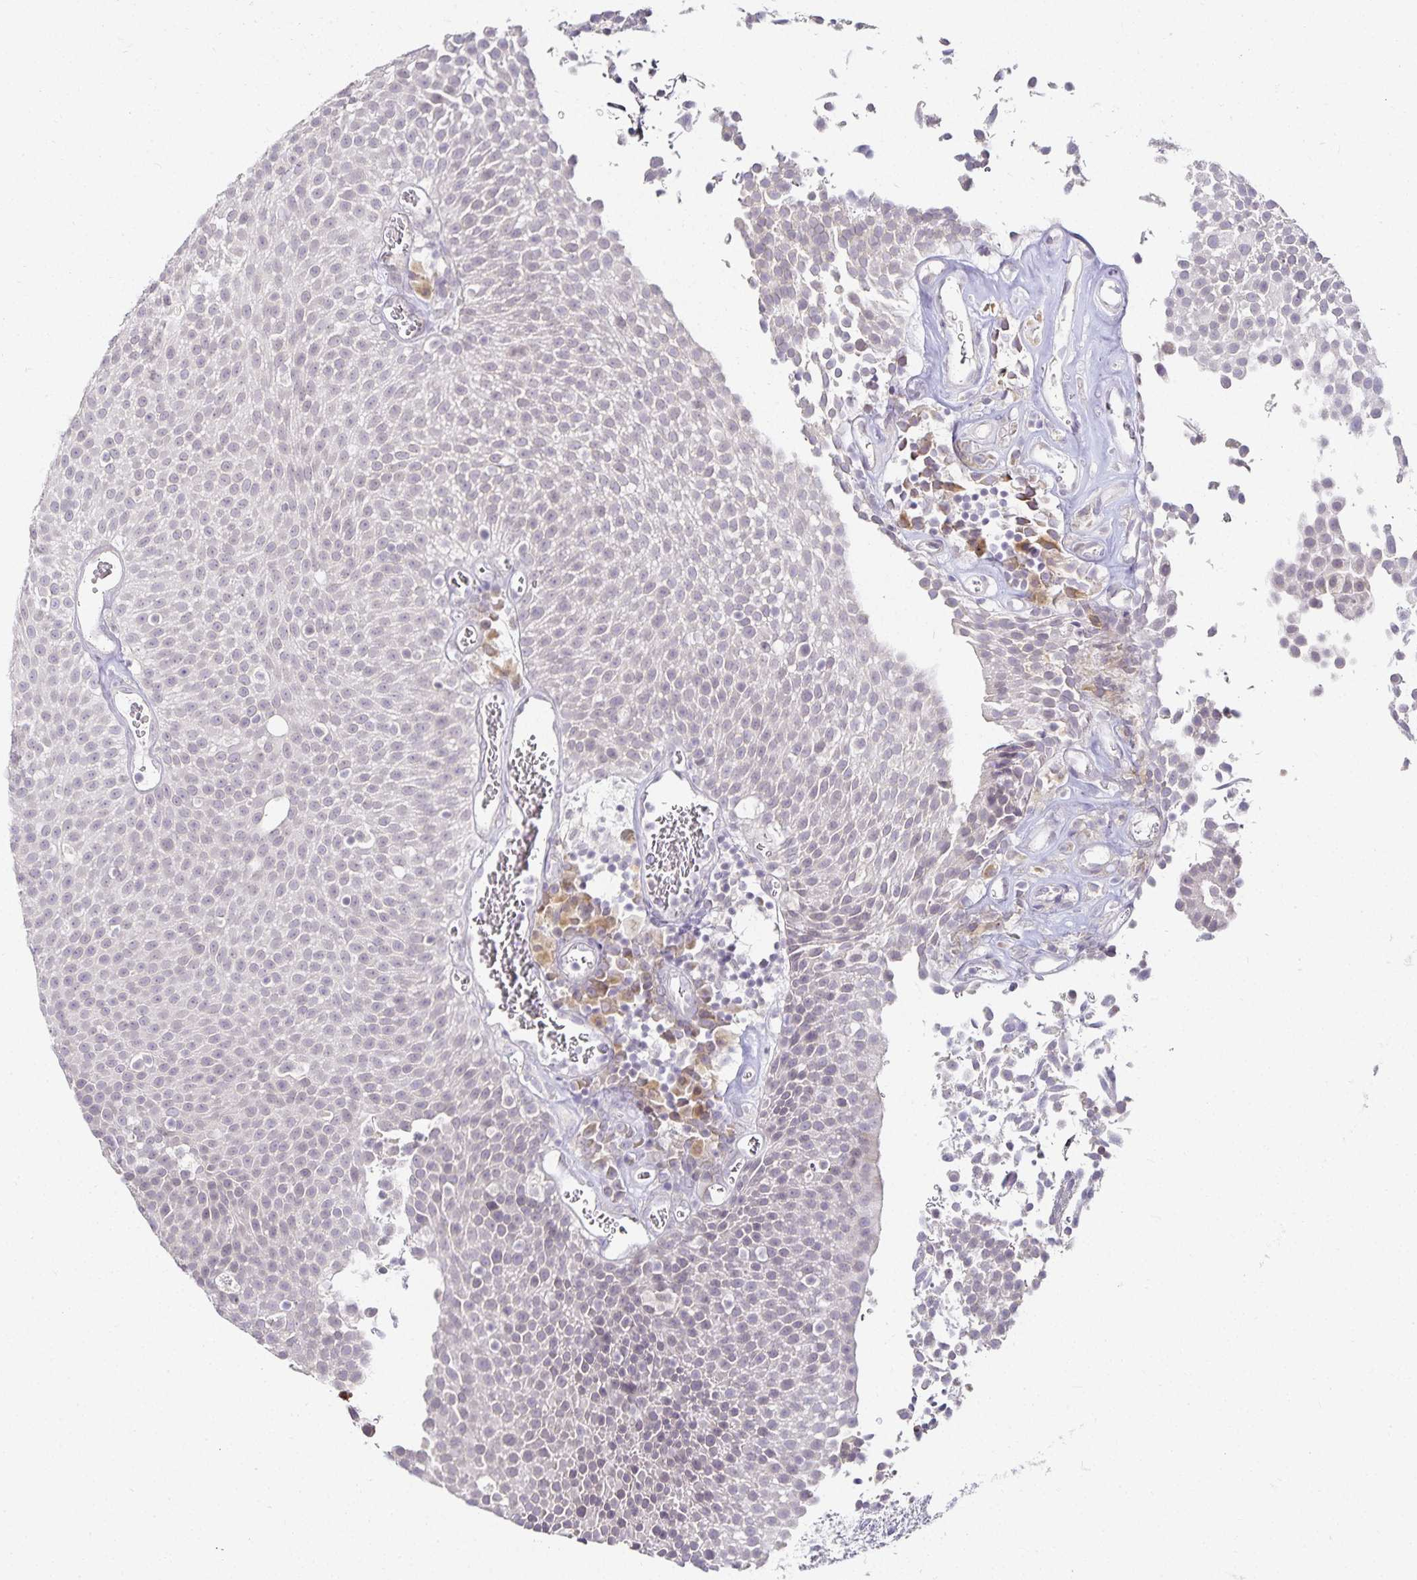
{"staining": {"intensity": "negative", "quantity": "none", "location": "none"}, "tissue": "urothelial cancer", "cell_type": "Tumor cells", "image_type": "cancer", "snomed": [{"axis": "morphology", "description": "Urothelial carcinoma, Low grade"}, {"axis": "topography", "description": "Urinary bladder"}], "caption": "This is an immunohistochemistry (IHC) histopathology image of human urothelial carcinoma (low-grade). There is no expression in tumor cells.", "gene": "GP2", "patient": {"sex": "female", "age": 79}}